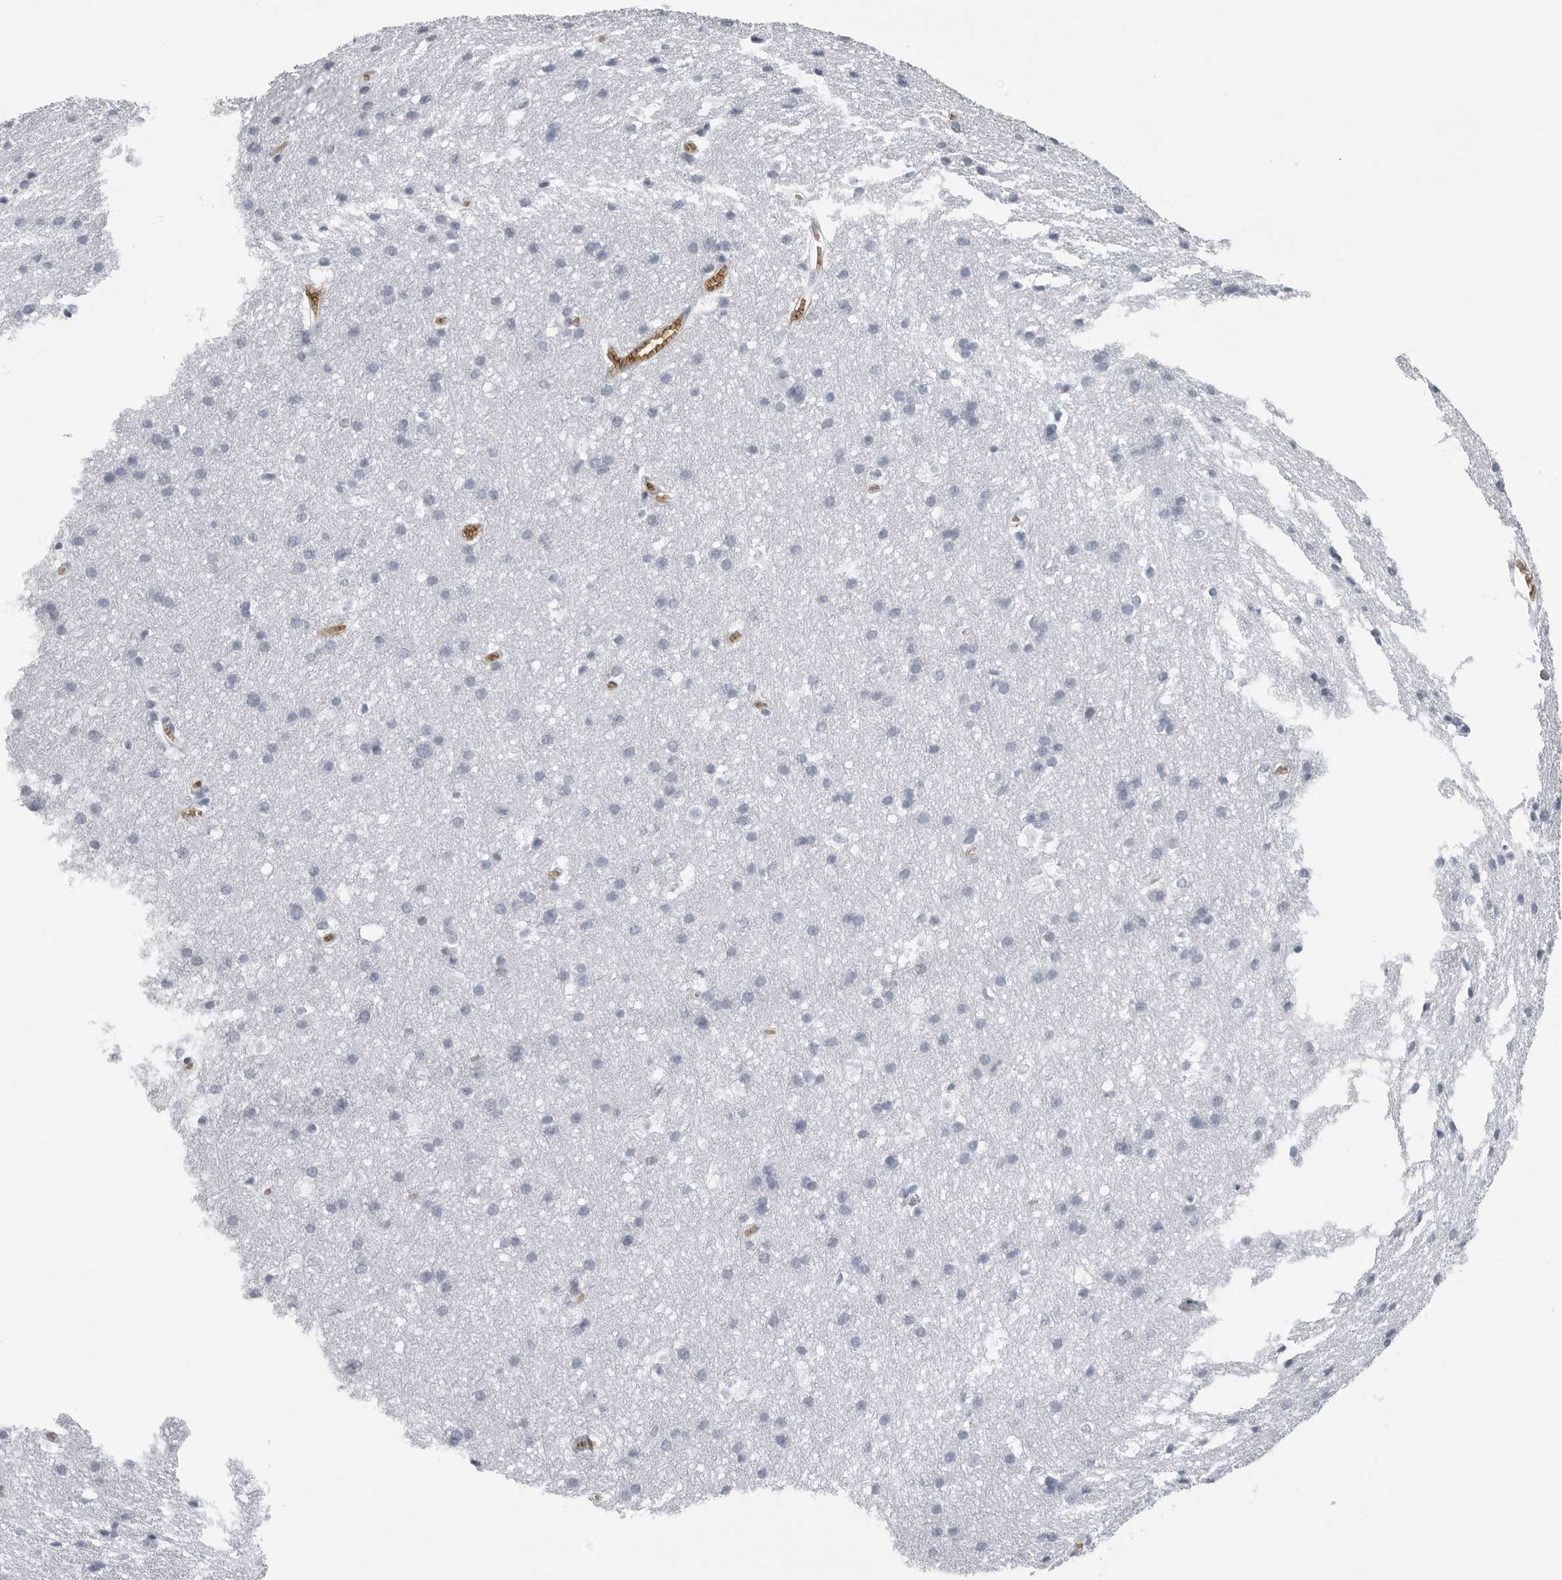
{"staining": {"intensity": "negative", "quantity": "none", "location": "none"}, "tissue": "cerebral cortex", "cell_type": "Endothelial cells", "image_type": "normal", "snomed": [{"axis": "morphology", "description": "Normal tissue, NOS"}, {"axis": "topography", "description": "Cerebral cortex"}], "caption": "Micrograph shows no protein staining in endothelial cells of unremarkable cerebral cortex. The staining was performed using DAB to visualize the protein expression in brown, while the nuclei were stained in blue with hematoxylin (Magnification: 20x).", "gene": "EPB41", "patient": {"sex": "male", "age": 54}}